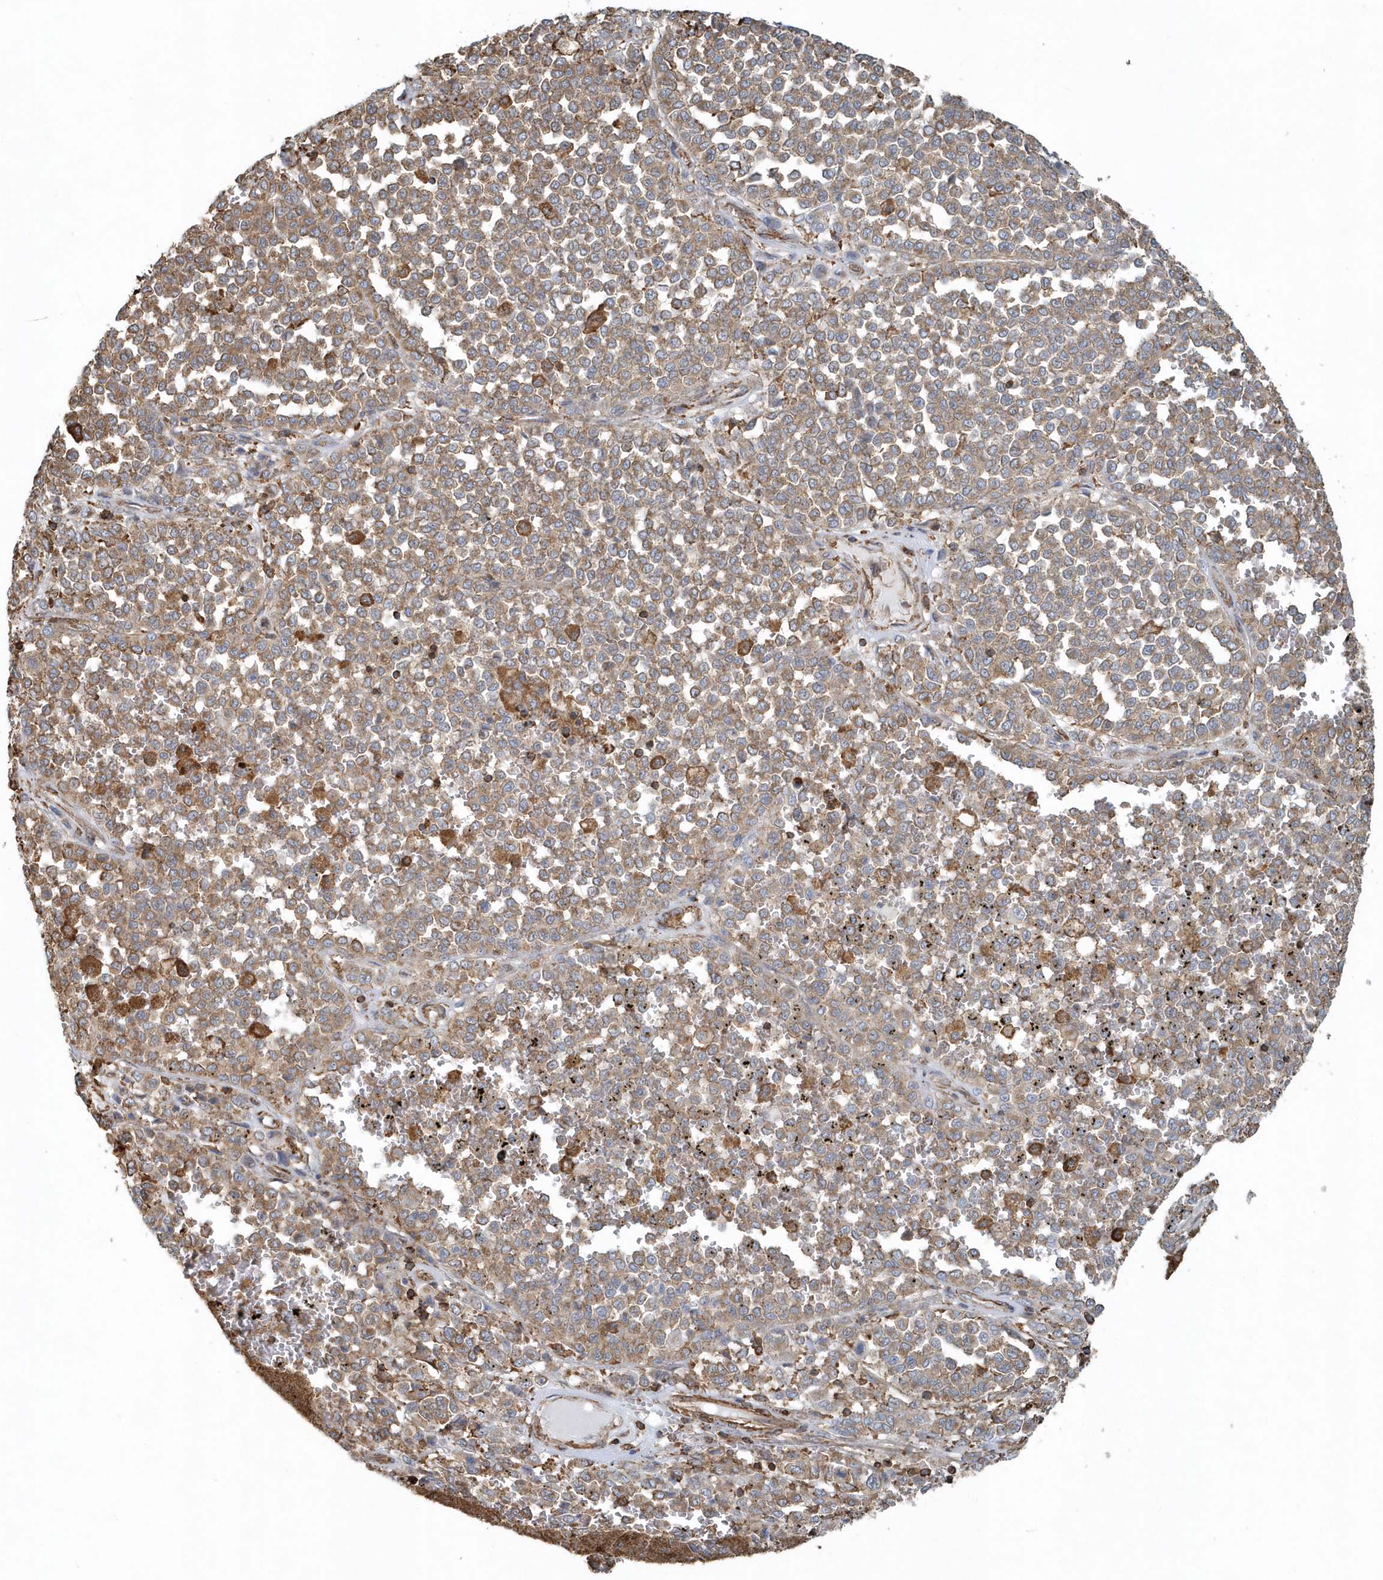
{"staining": {"intensity": "moderate", "quantity": ">75%", "location": "cytoplasmic/membranous"}, "tissue": "melanoma", "cell_type": "Tumor cells", "image_type": "cancer", "snomed": [{"axis": "morphology", "description": "Malignant melanoma, Metastatic site"}, {"axis": "topography", "description": "Pancreas"}], "caption": "A brown stain highlights moderate cytoplasmic/membranous staining of a protein in human melanoma tumor cells.", "gene": "MMUT", "patient": {"sex": "female", "age": 30}}